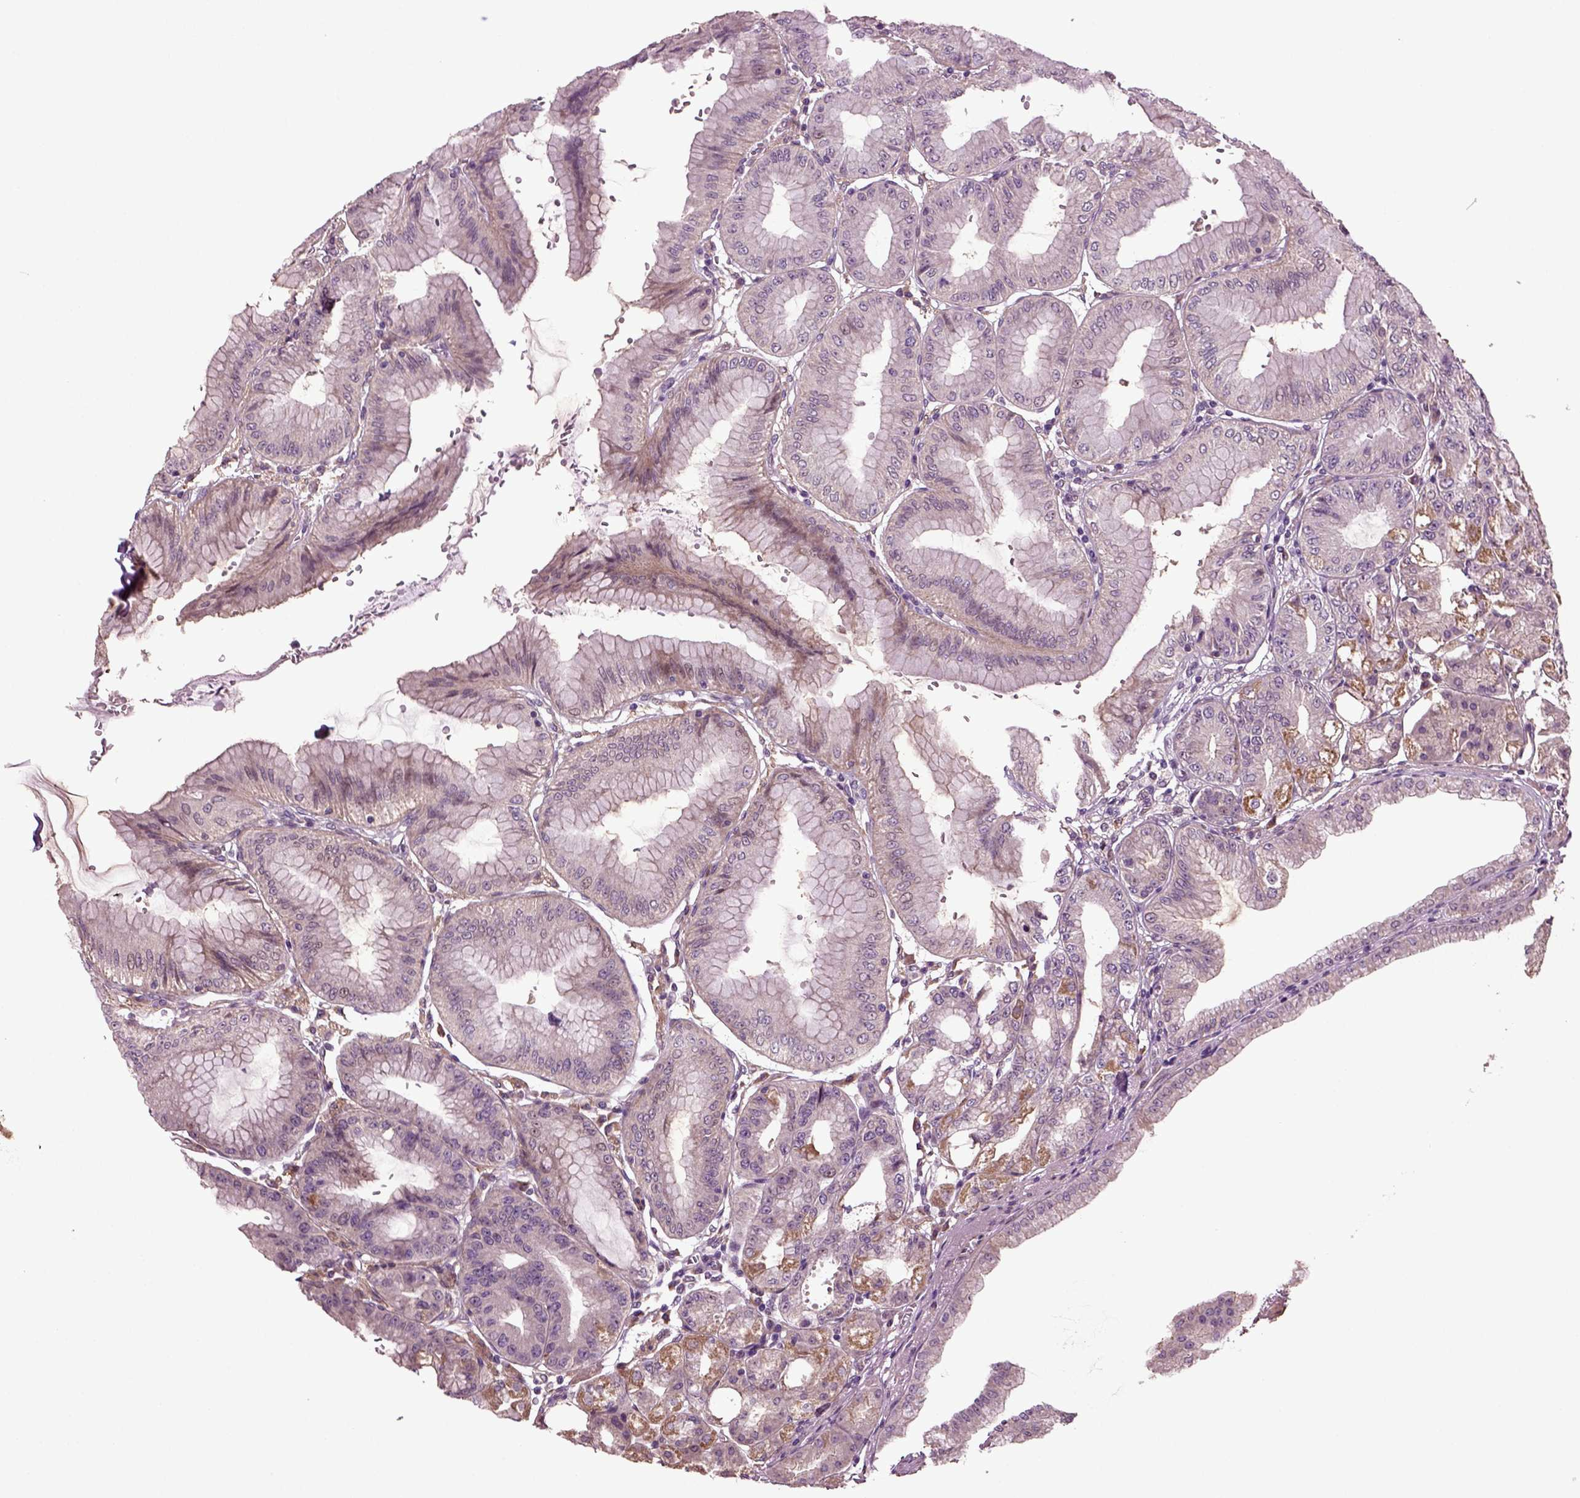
{"staining": {"intensity": "moderate", "quantity": "25%-75%", "location": "cytoplasmic/membranous"}, "tissue": "stomach", "cell_type": "Glandular cells", "image_type": "normal", "snomed": [{"axis": "morphology", "description": "Normal tissue, NOS"}, {"axis": "topography", "description": "Stomach"}], "caption": "The histopathology image shows staining of benign stomach, revealing moderate cytoplasmic/membranous protein staining (brown color) within glandular cells.", "gene": "HAGHL", "patient": {"sex": "male", "age": 71}}